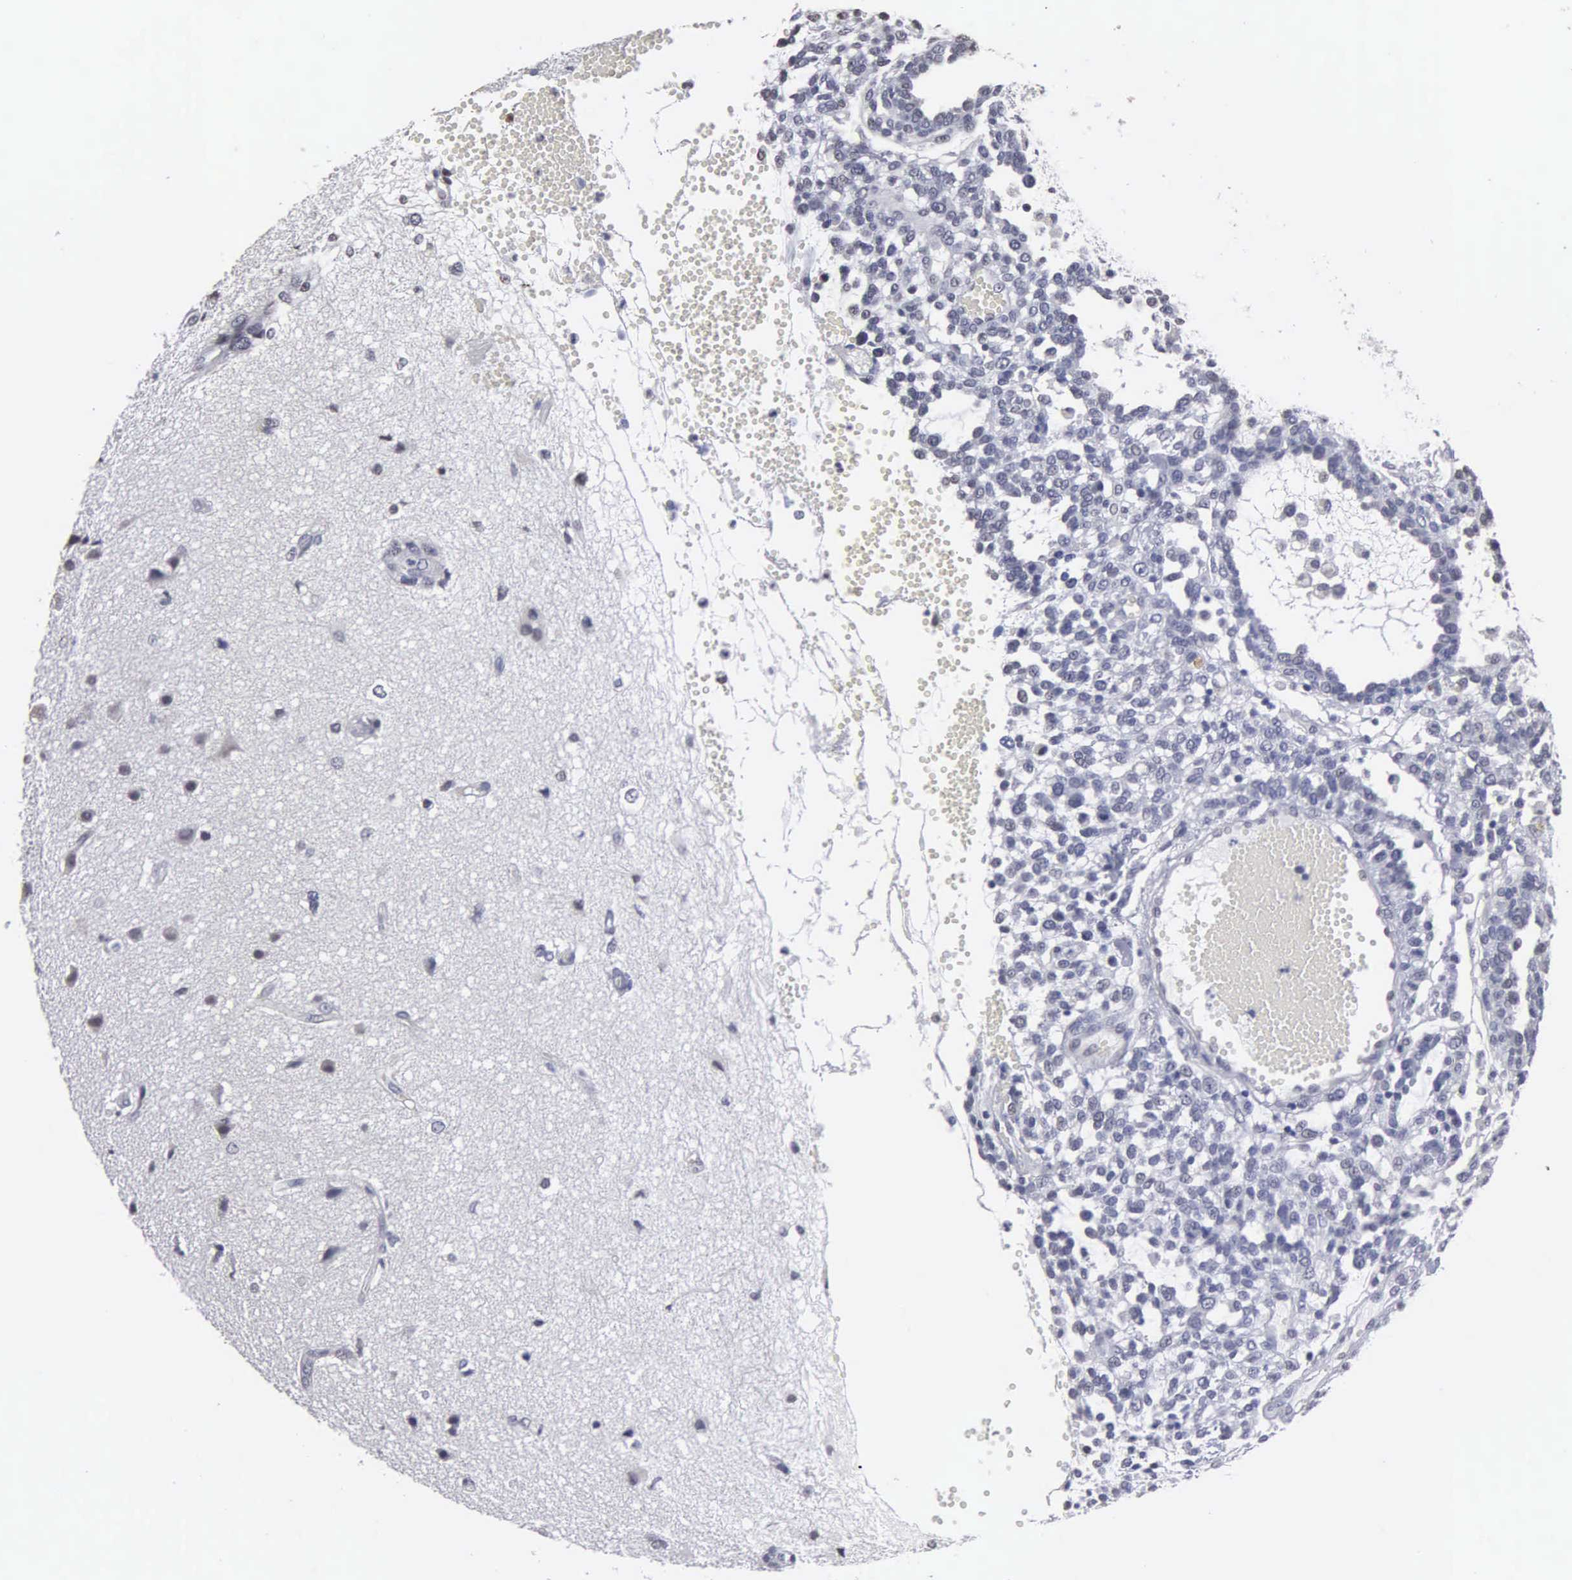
{"staining": {"intensity": "negative", "quantity": "none", "location": "none"}, "tissue": "glioma", "cell_type": "Tumor cells", "image_type": "cancer", "snomed": [{"axis": "morphology", "description": "Glioma, malignant, High grade"}, {"axis": "topography", "description": "Brain"}], "caption": "Immunohistochemistry histopathology image of neoplastic tissue: glioma stained with DAB reveals no significant protein staining in tumor cells.", "gene": "UPB1", "patient": {"sex": "male", "age": 66}}